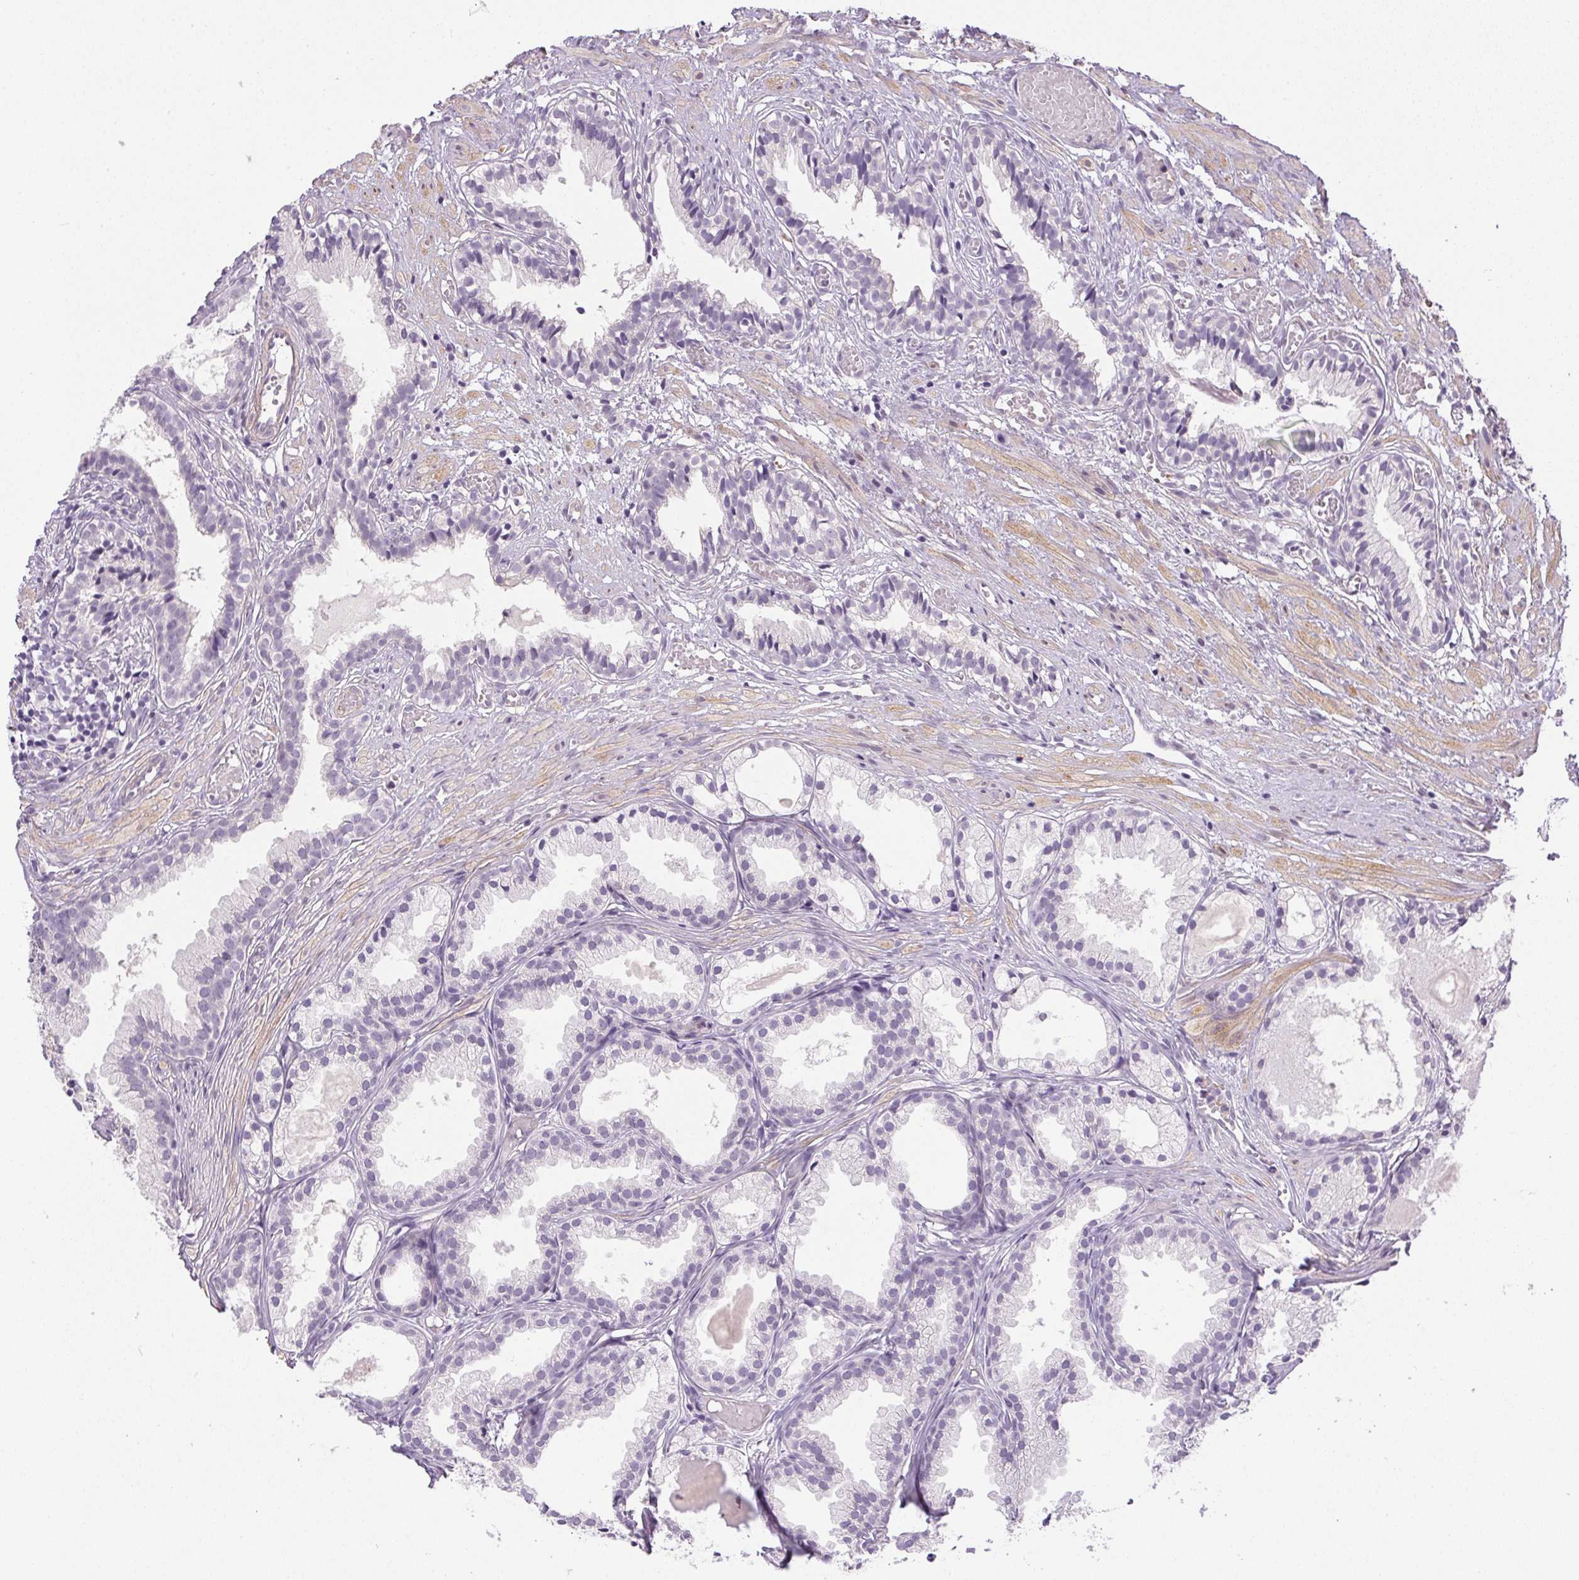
{"staining": {"intensity": "negative", "quantity": "none", "location": "none"}, "tissue": "prostate cancer", "cell_type": "Tumor cells", "image_type": "cancer", "snomed": [{"axis": "morphology", "description": "Adenocarcinoma, High grade"}, {"axis": "topography", "description": "Prostate"}], "caption": "Adenocarcinoma (high-grade) (prostate) was stained to show a protein in brown. There is no significant staining in tumor cells.", "gene": "PRL", "patient": {"sex": "male", "age": 81}}